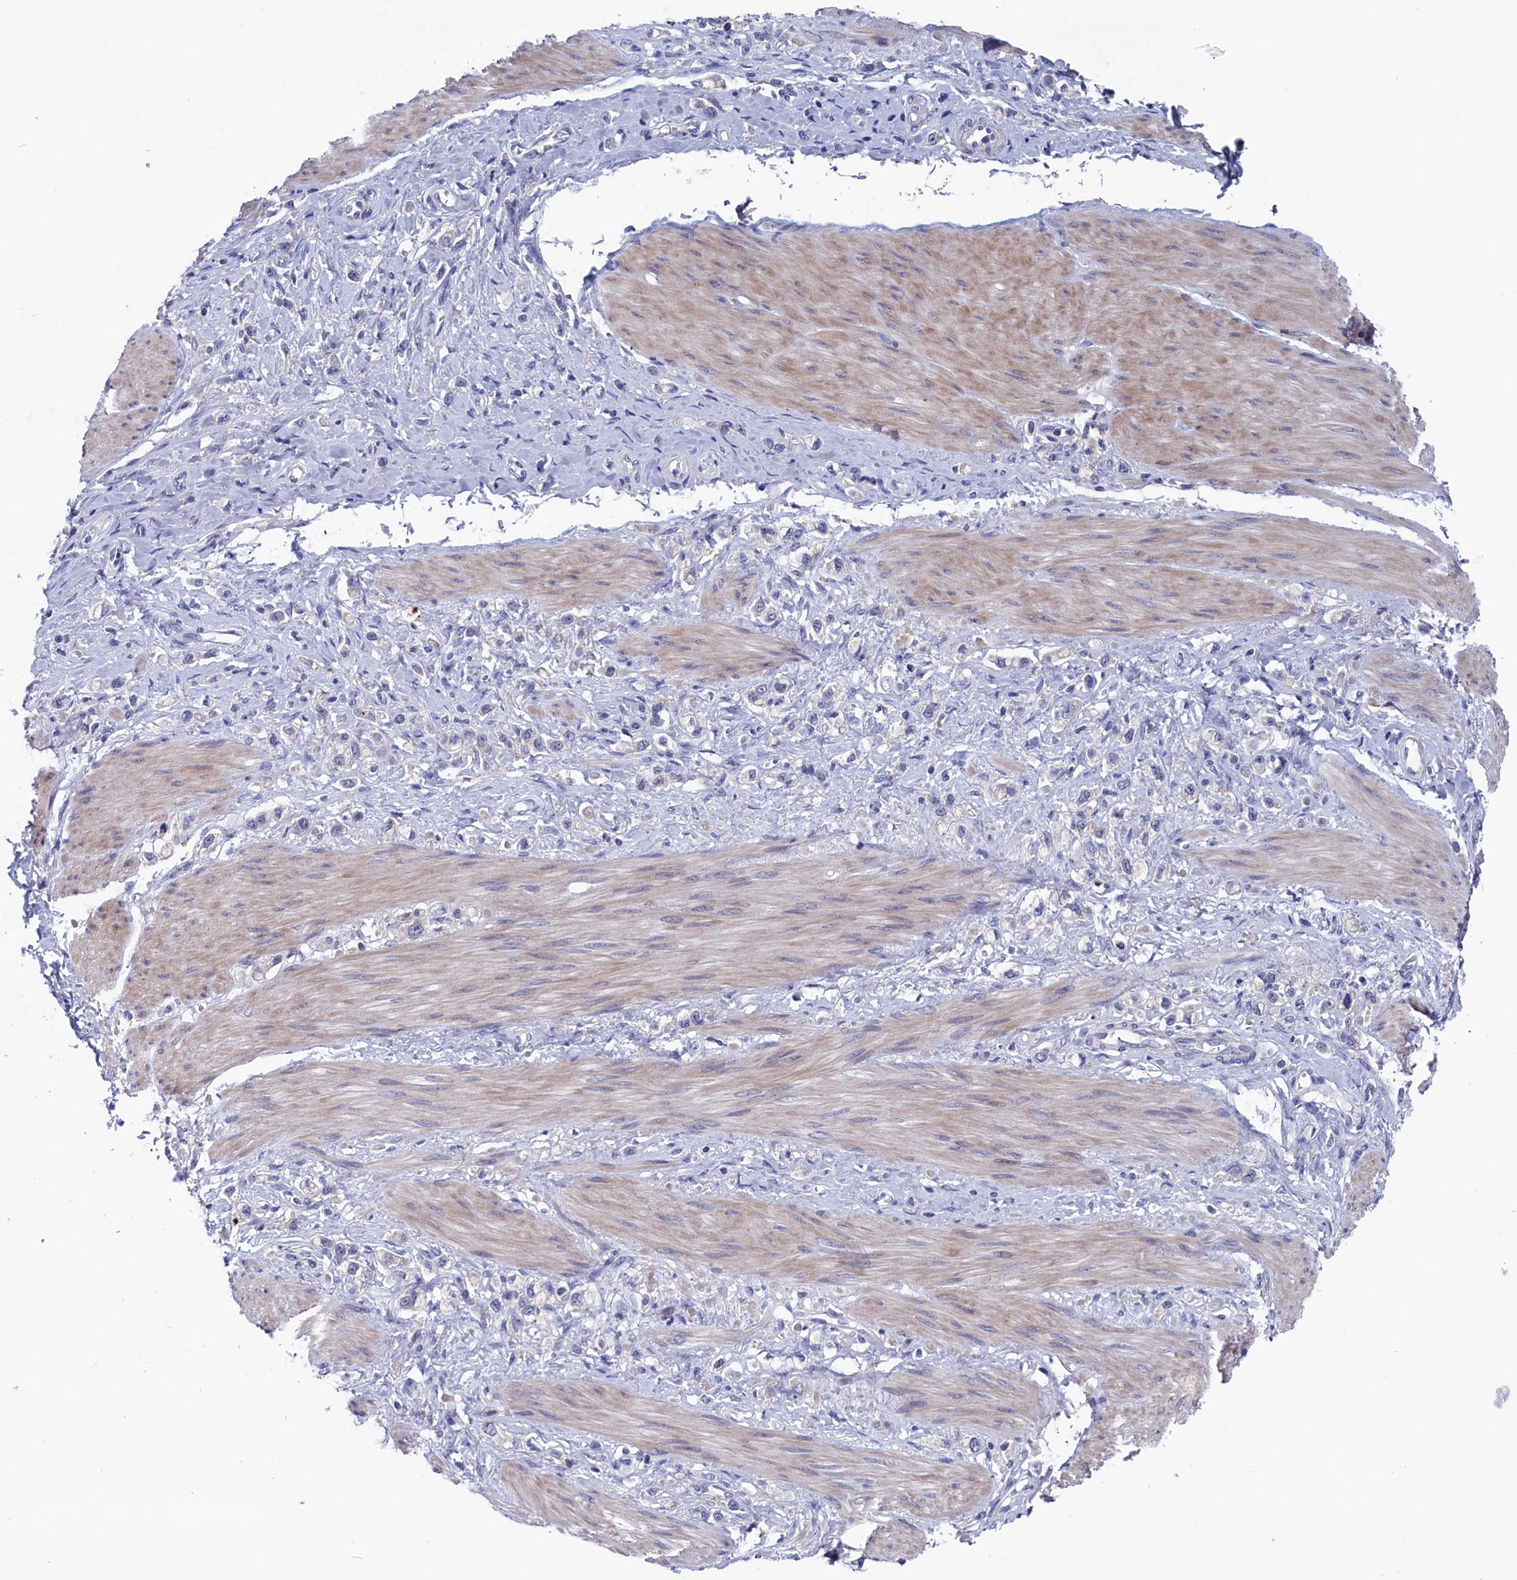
{"staining": {"intensity": "negative", "quantity": "none", "location": "none"}, "tissue": "stomach cancer", "cell_type": "Tumor cells", "image_type": "cancer", "snomed": [{"axis": "morphology", "description": "Adenocarcinoma, NOS"}, {"axis": "topography", "description": "Stomach"}], "caption": "Immunohistochemistry (IHC) histopathology image of adenocarcinoma (stomach) stained for a protein (brown), which exhibits no positivity in tumor cells.", "gene": "SPATA13", "patient": {"sex": "female", "age": 65}}